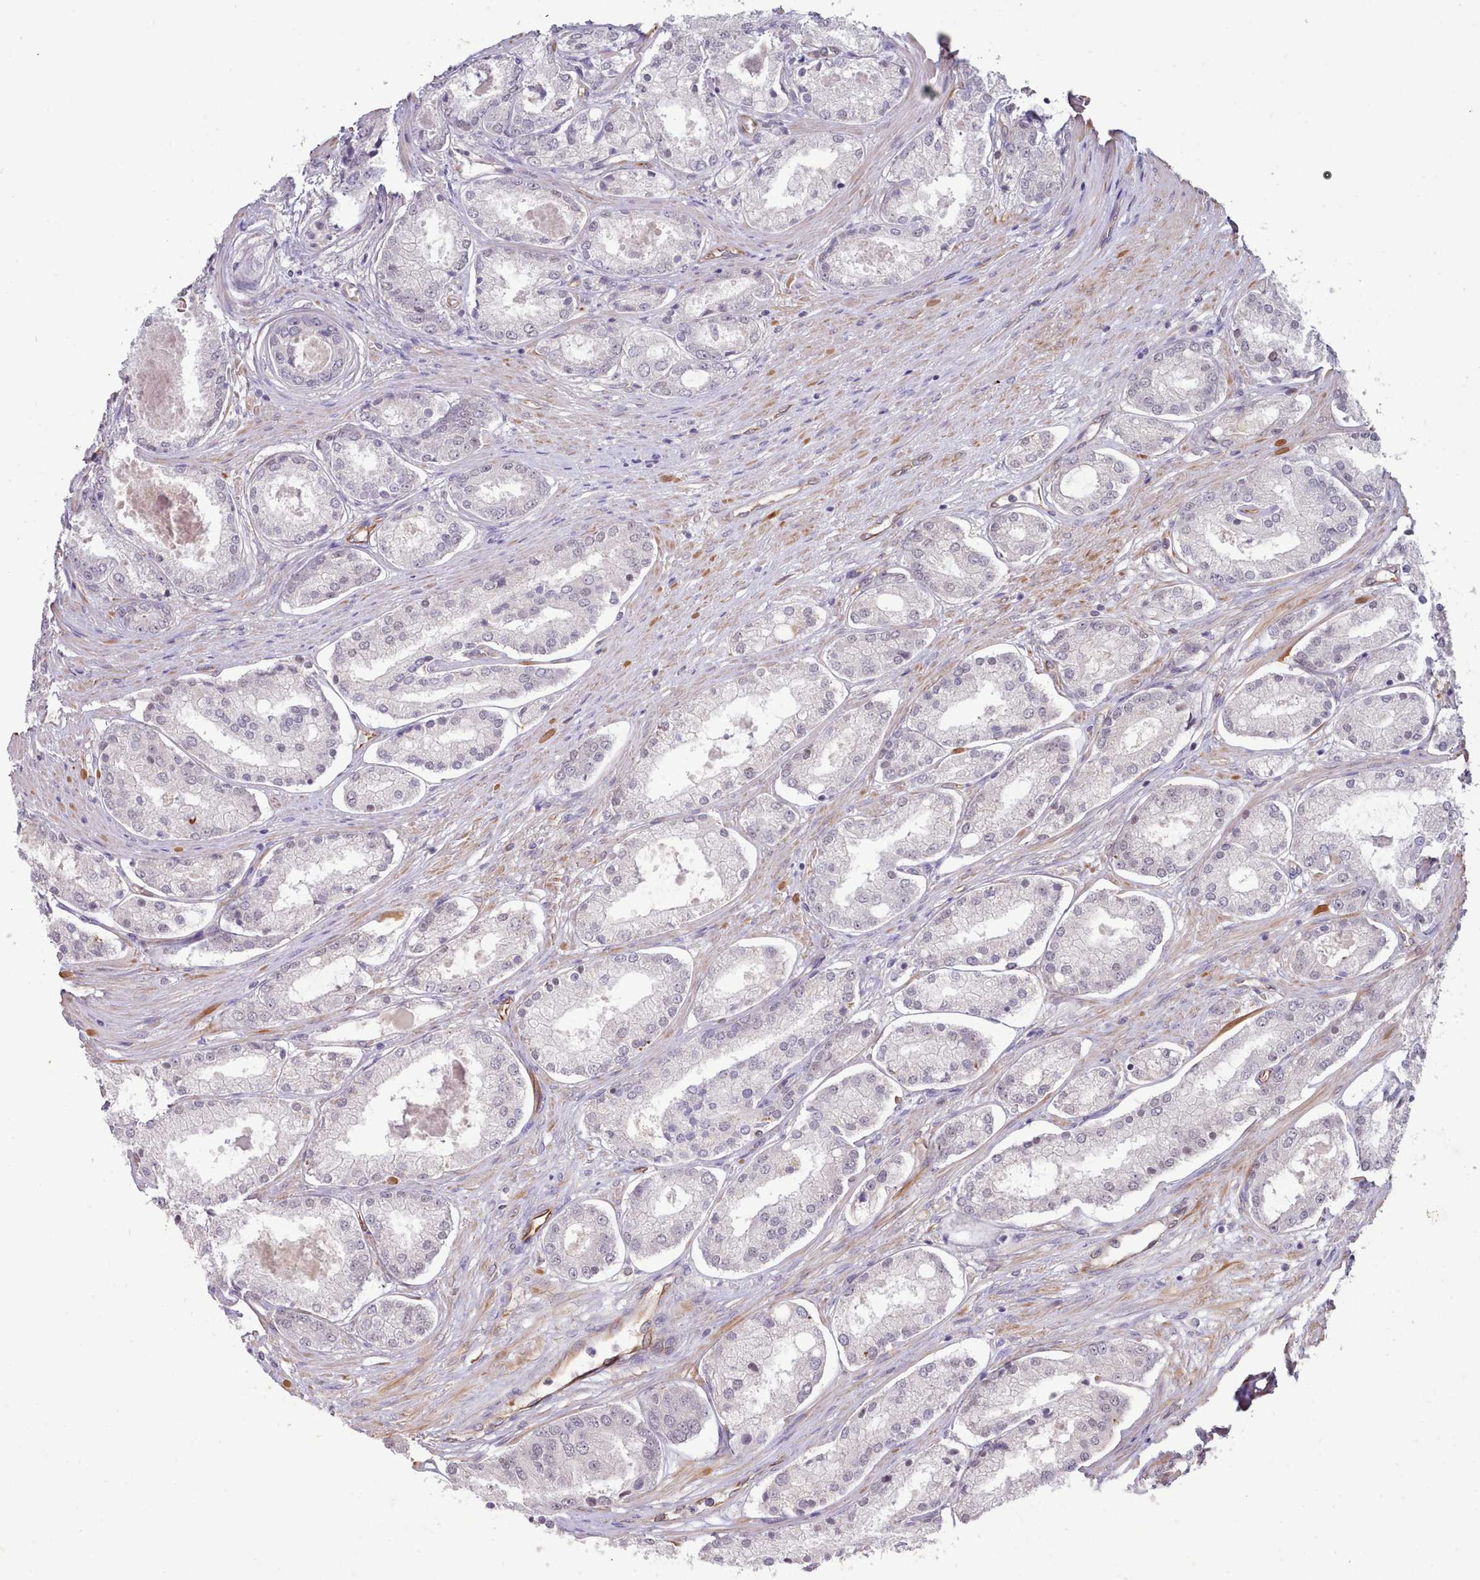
{"staining": {"intensity": "negative", "quantity": "none", "location": "none"}, "tissue": "prostate cancer", "cell_type": "Tumor cells", "image_type": "cancer", "snomed": [{"axis": "morphology", "description": "Adenocarcinoma, Low grade"}, {"axis": "topography", "description": "Prostate"}], "caption": "DAB (3,3'-diaminobenzidine) immunohistochemical staining of human adenocarcinoma (low-grade) (prostate) shows no significant positivity in tumor cells.", "gene": "ZC3H13", "patient": {"sex": "male", "age": 68}}